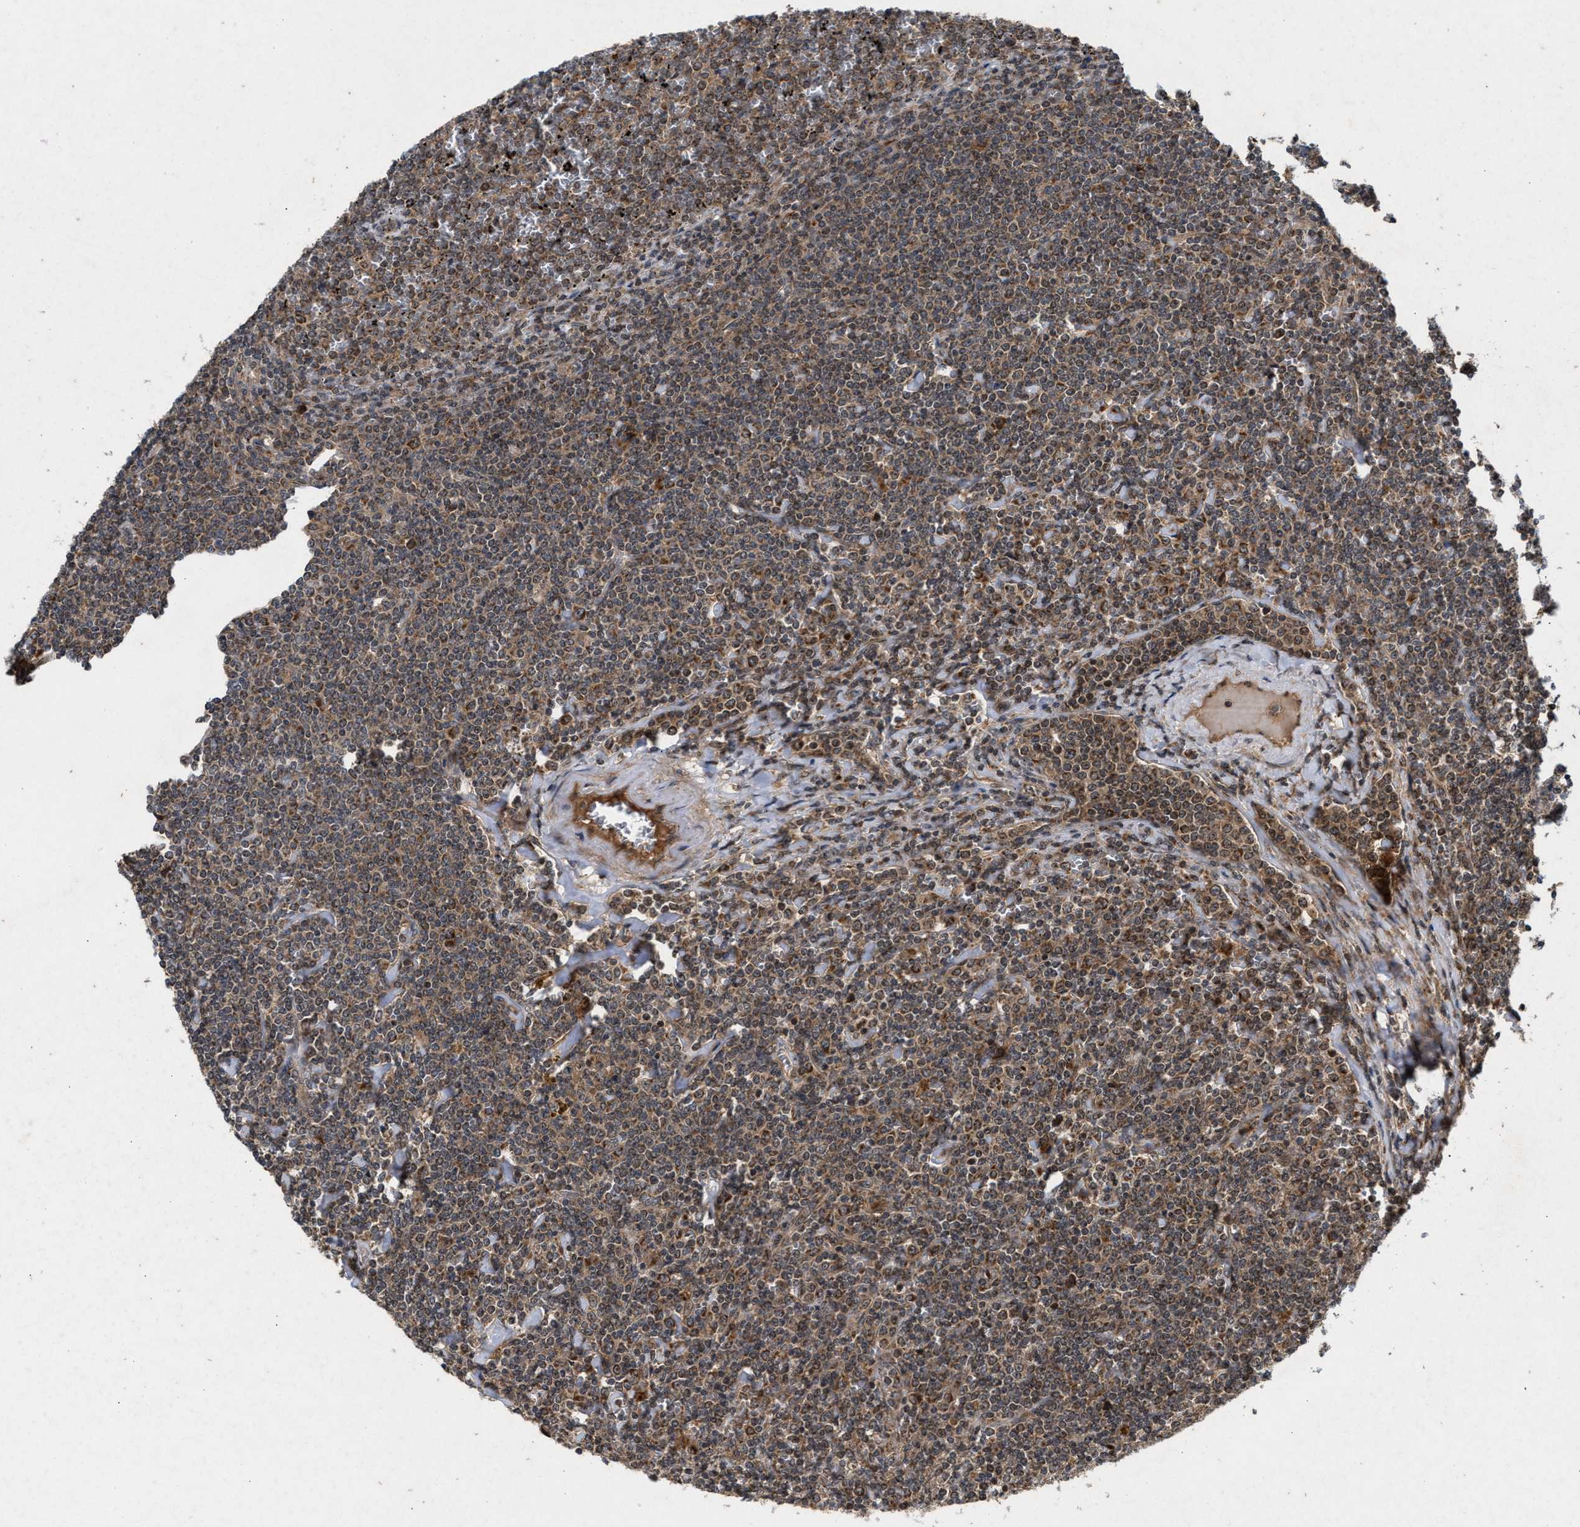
{"staining": {"intensity": "weak", "quantity": ">75%", "location": "cytoplasmic/membranous"}, "tissue": "lymphoma", "cell_type": "Tumor cells", "image_type": "cancer", "snomed": [{"axis": "morphology", "description": "Malignant lymphoma, non-Hodgkin's type, Low grade"}, {"axis": "topography", "description": "Spleen"}], "caption": "Human malignant lymphoma, non-Hodgkin's type (low-grade) stained with a brown dye exhibits weak cytoplasmic/membranous positive expression in about >75% of tumor cells.", "gene": "CFLAR", "patient": {"sex": "female", "age": 19}}